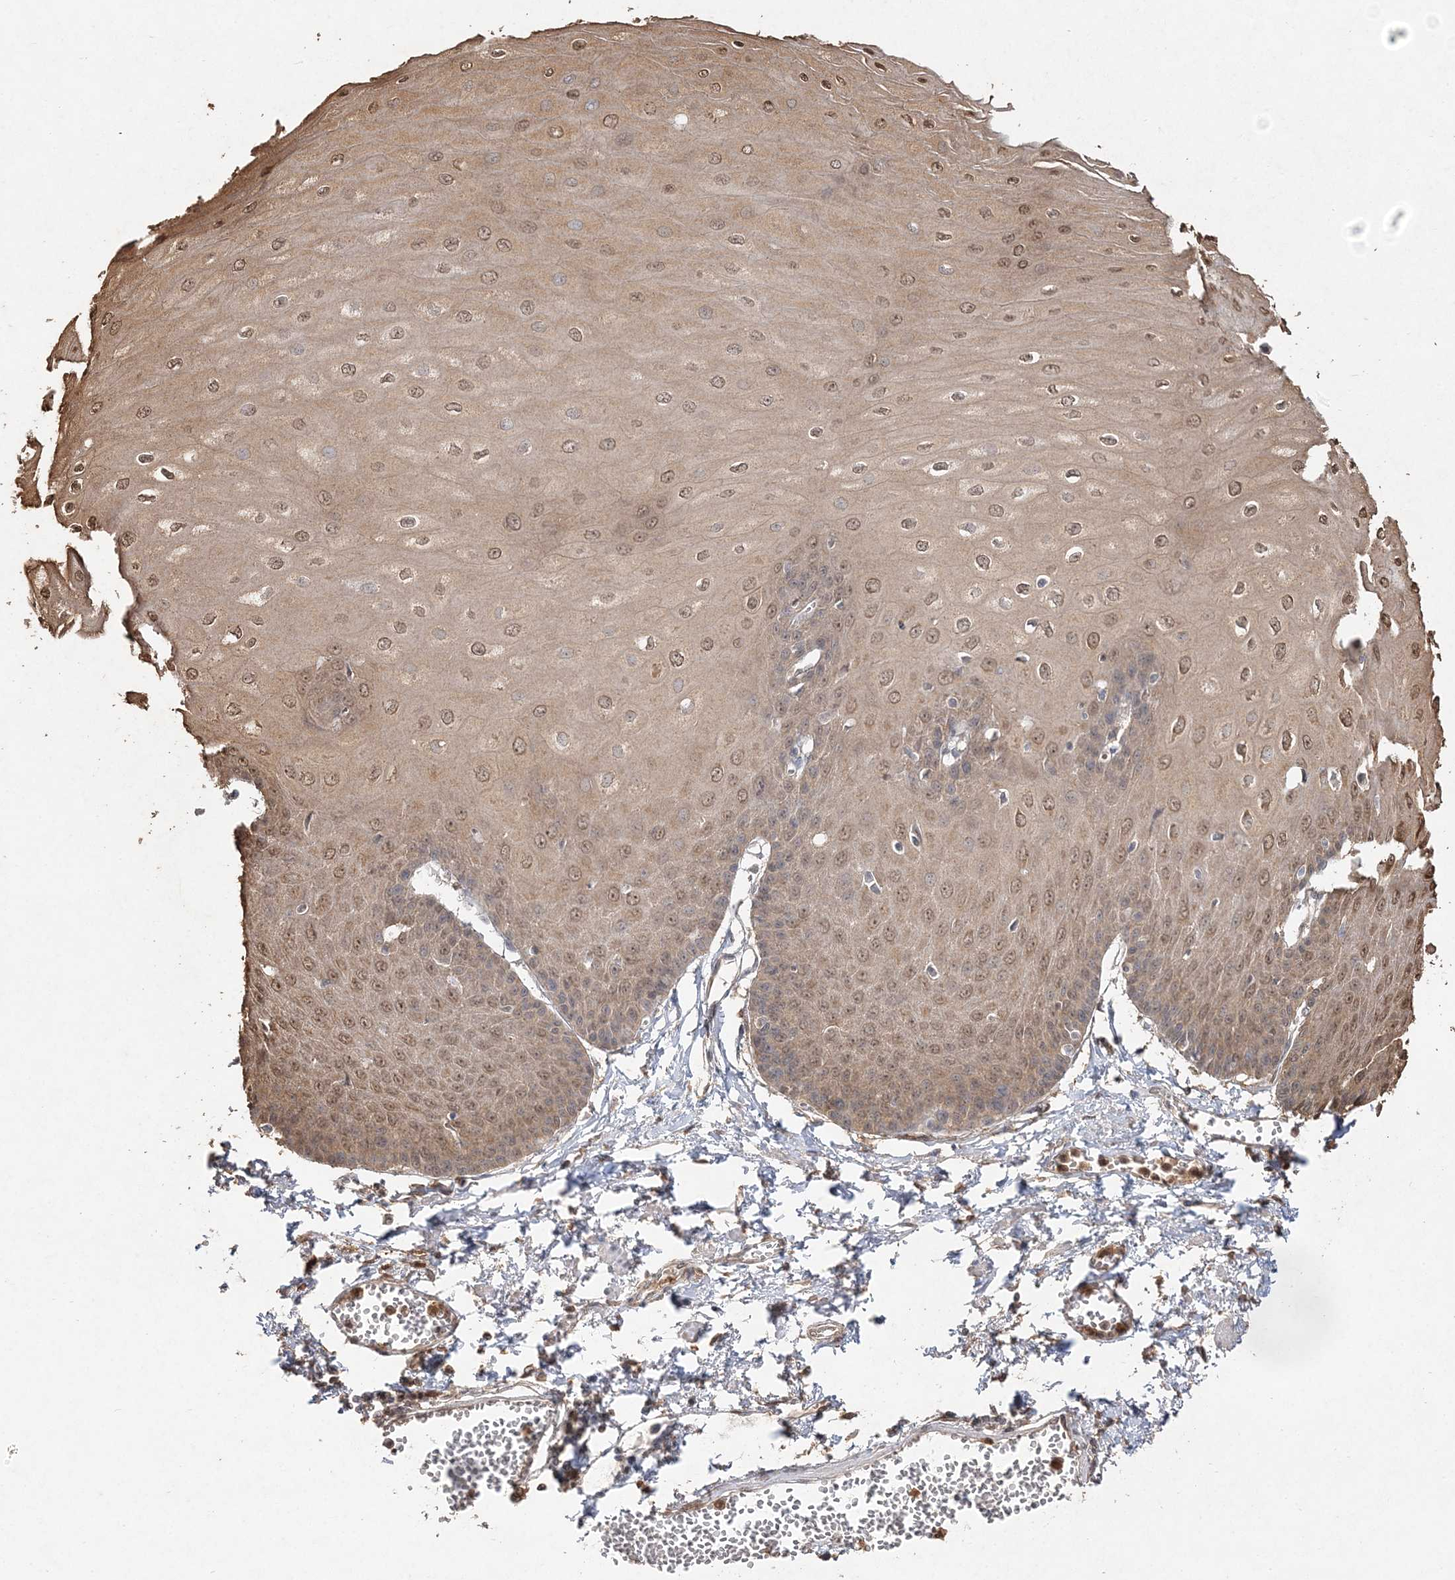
{"staining": {"intensity": "moderate", "quantity": ">75%", "location": "nuclear"}, "tissue": "esophagus", "cell_type": "Squamous epithelial cells", "image_type": "normal", "snomed": [{"axis": "morphology", "description": "Normal tissue, NOS"}, {"axis": "topography", "description": "Esophagus"}], "caption": "IHC (DAB) staining of normal esophagus shows moderate nuclear protein staining in approximately >75% of squamous epithelial cells.", "gene": "S100A11", "patient": {"sex": "male", "age": 60}}